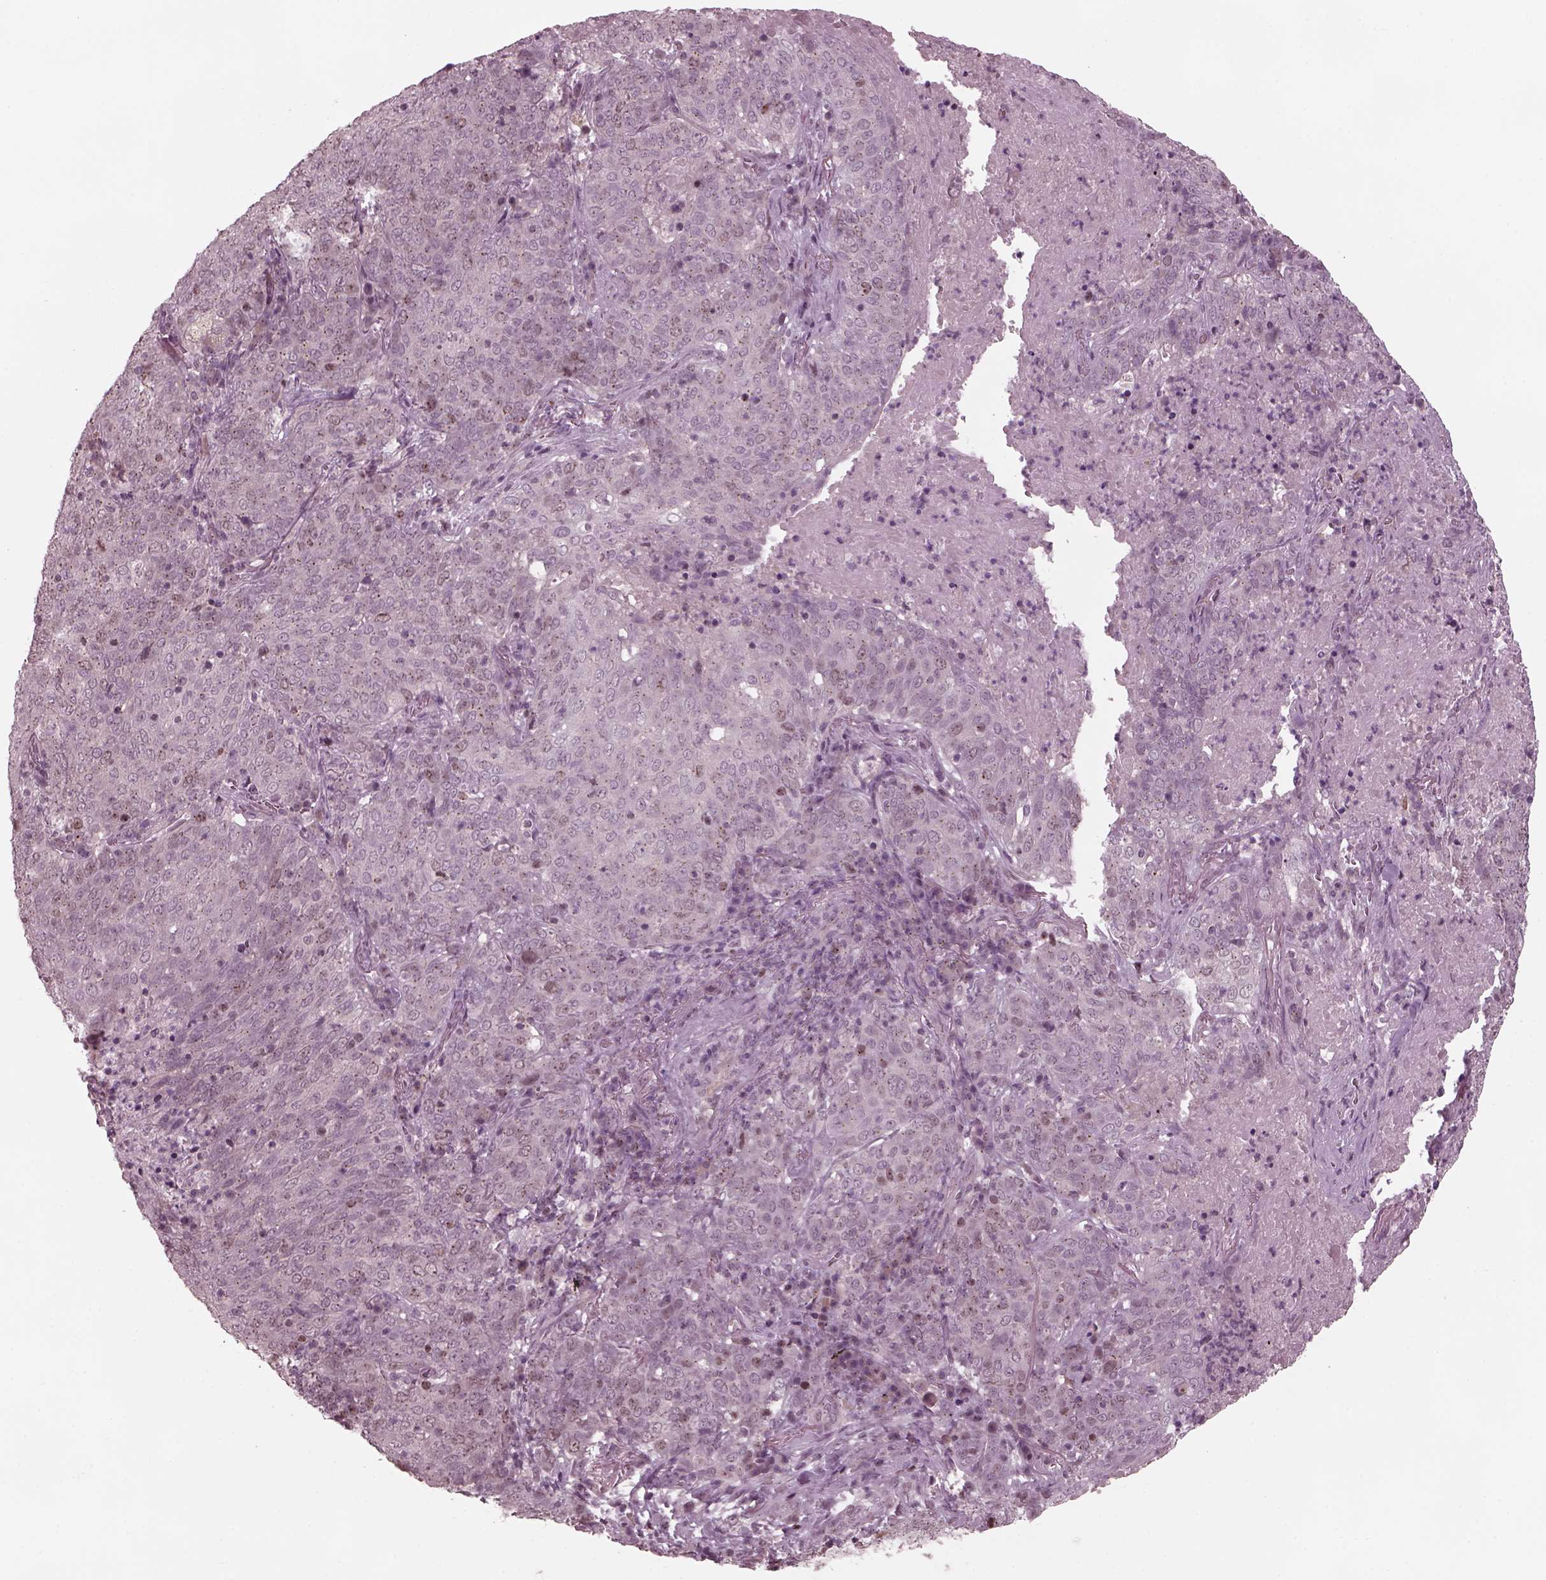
{"staining": {"intensity": "weak", "quantity": "<25%", "location": "cytoplasmic/membranous"}, "tissue": "lung cancer", "cell_type": "Tumor cells", "image_type": "cancer", "snomed": [{"axis": "morphology", "description": "Squamous cell carcinoma, NOS"}, {"axis": "topography", "description": "Lung"}], "caption": "The micrograph displays no staining of tumor cells in lung cancer. The staining was performed using DAB (3,3'-diaminobenzidine) to visualize the protein expression in brown, while the nuclei were stained in blue with hematoxylin (Magnification: 20x).", "gene": "SAXO1", "patient": {"sex": "male", "age": 82}}